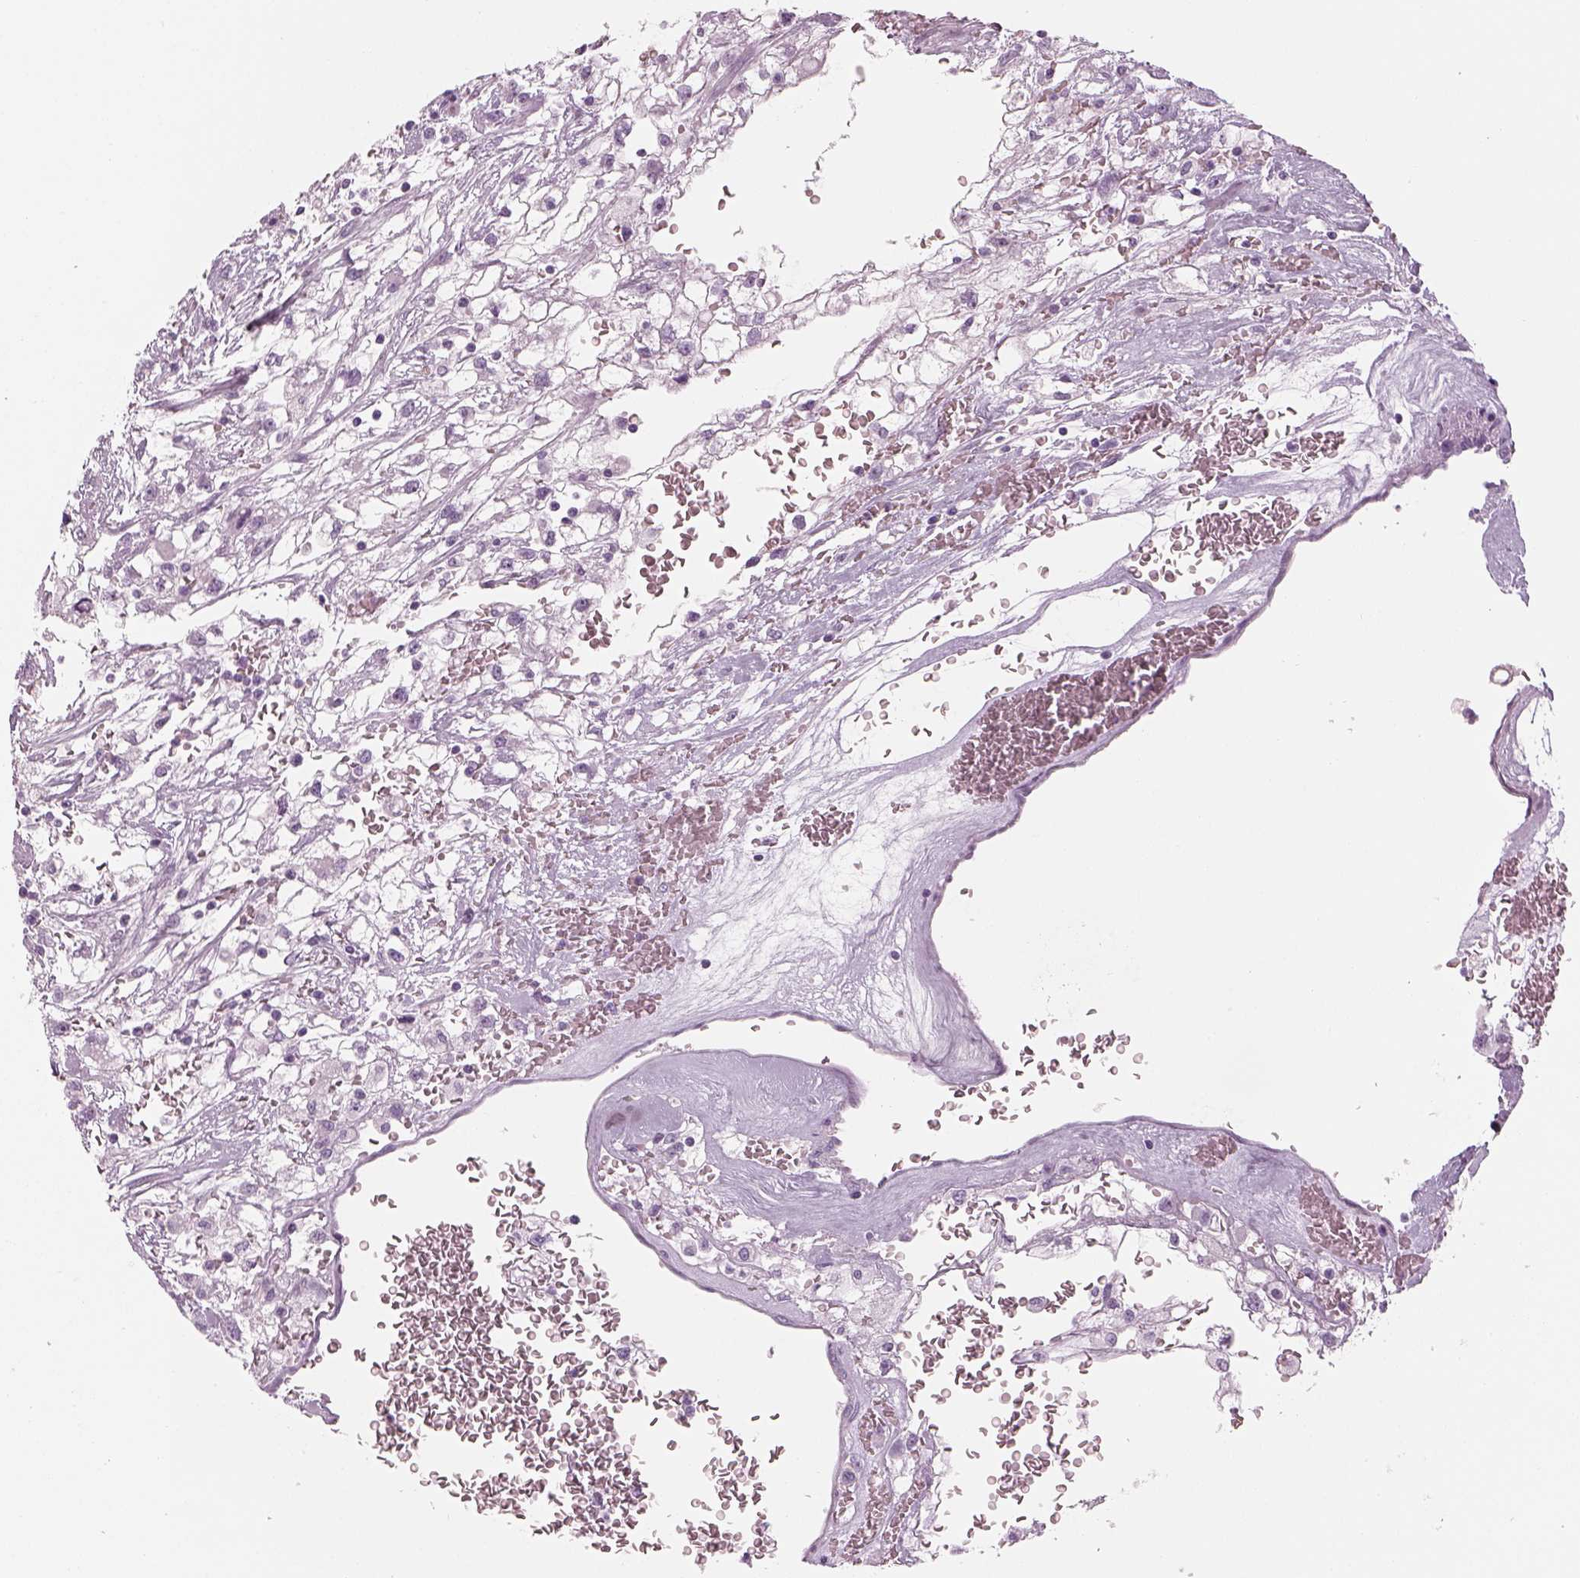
{"staining": {"intensity": "negative", "quantity": "none", "location": "none"}, "tissue": "renal cancer", "cell_type": "Tumor cells", "image_type": "cancer", "snomed": [{"axis": "morphology", "description": "Adenocarcinoma, NOS"}, {"axis": "topography", "description": "Kidney"}], "caption": "An immunohistochemistry (IHC) photomicrograph of renal adenocarcinoma is shown. There is no staining in tumor cells of renal adenocarcinoma.", "gene": "SAG", "patient": {"sex": "male", "age": 59}}